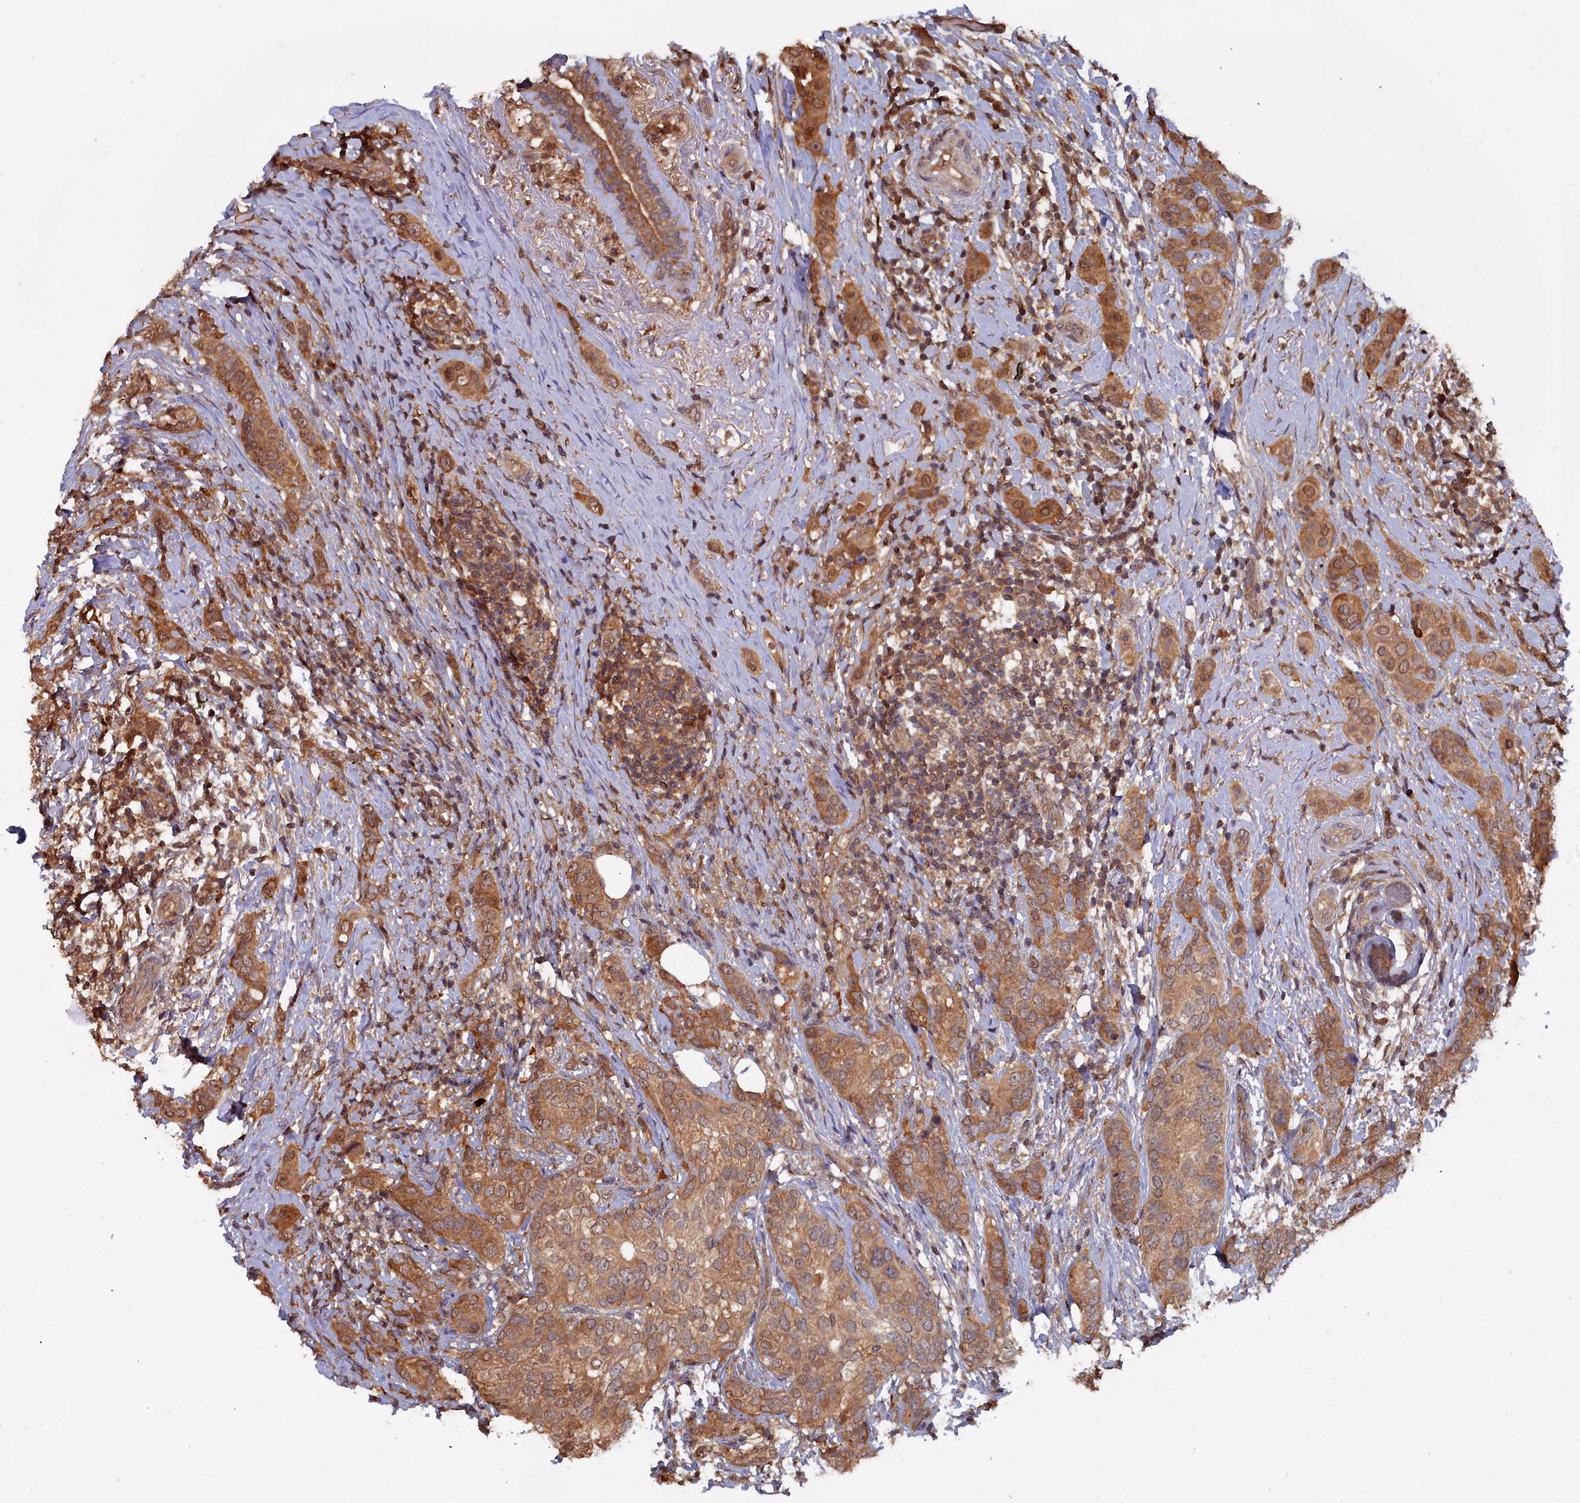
{"staining": {"intensity": "moderate", "quantity": ">75%", "location": "cytoplasmic/membranous,nuclear"}, "tissue": "breast cancer", "cell_type": "Tumor cells", "image_type": "cancer", "snomed": [{"axis": "morphology", "description": "Lobular carcinoma"}, {"axis": "topography", "description": "Breast"}], "caption": "Moderate cytoplasmic/membranous and nuclear expression for a protein is identified in approximately >75% of tumor cells of breast cancer (lobular carcinoma) using immunohistochemistry (IHC).", "gene": "GFRA2", "patient": {"sex": "female", "age": 51}}